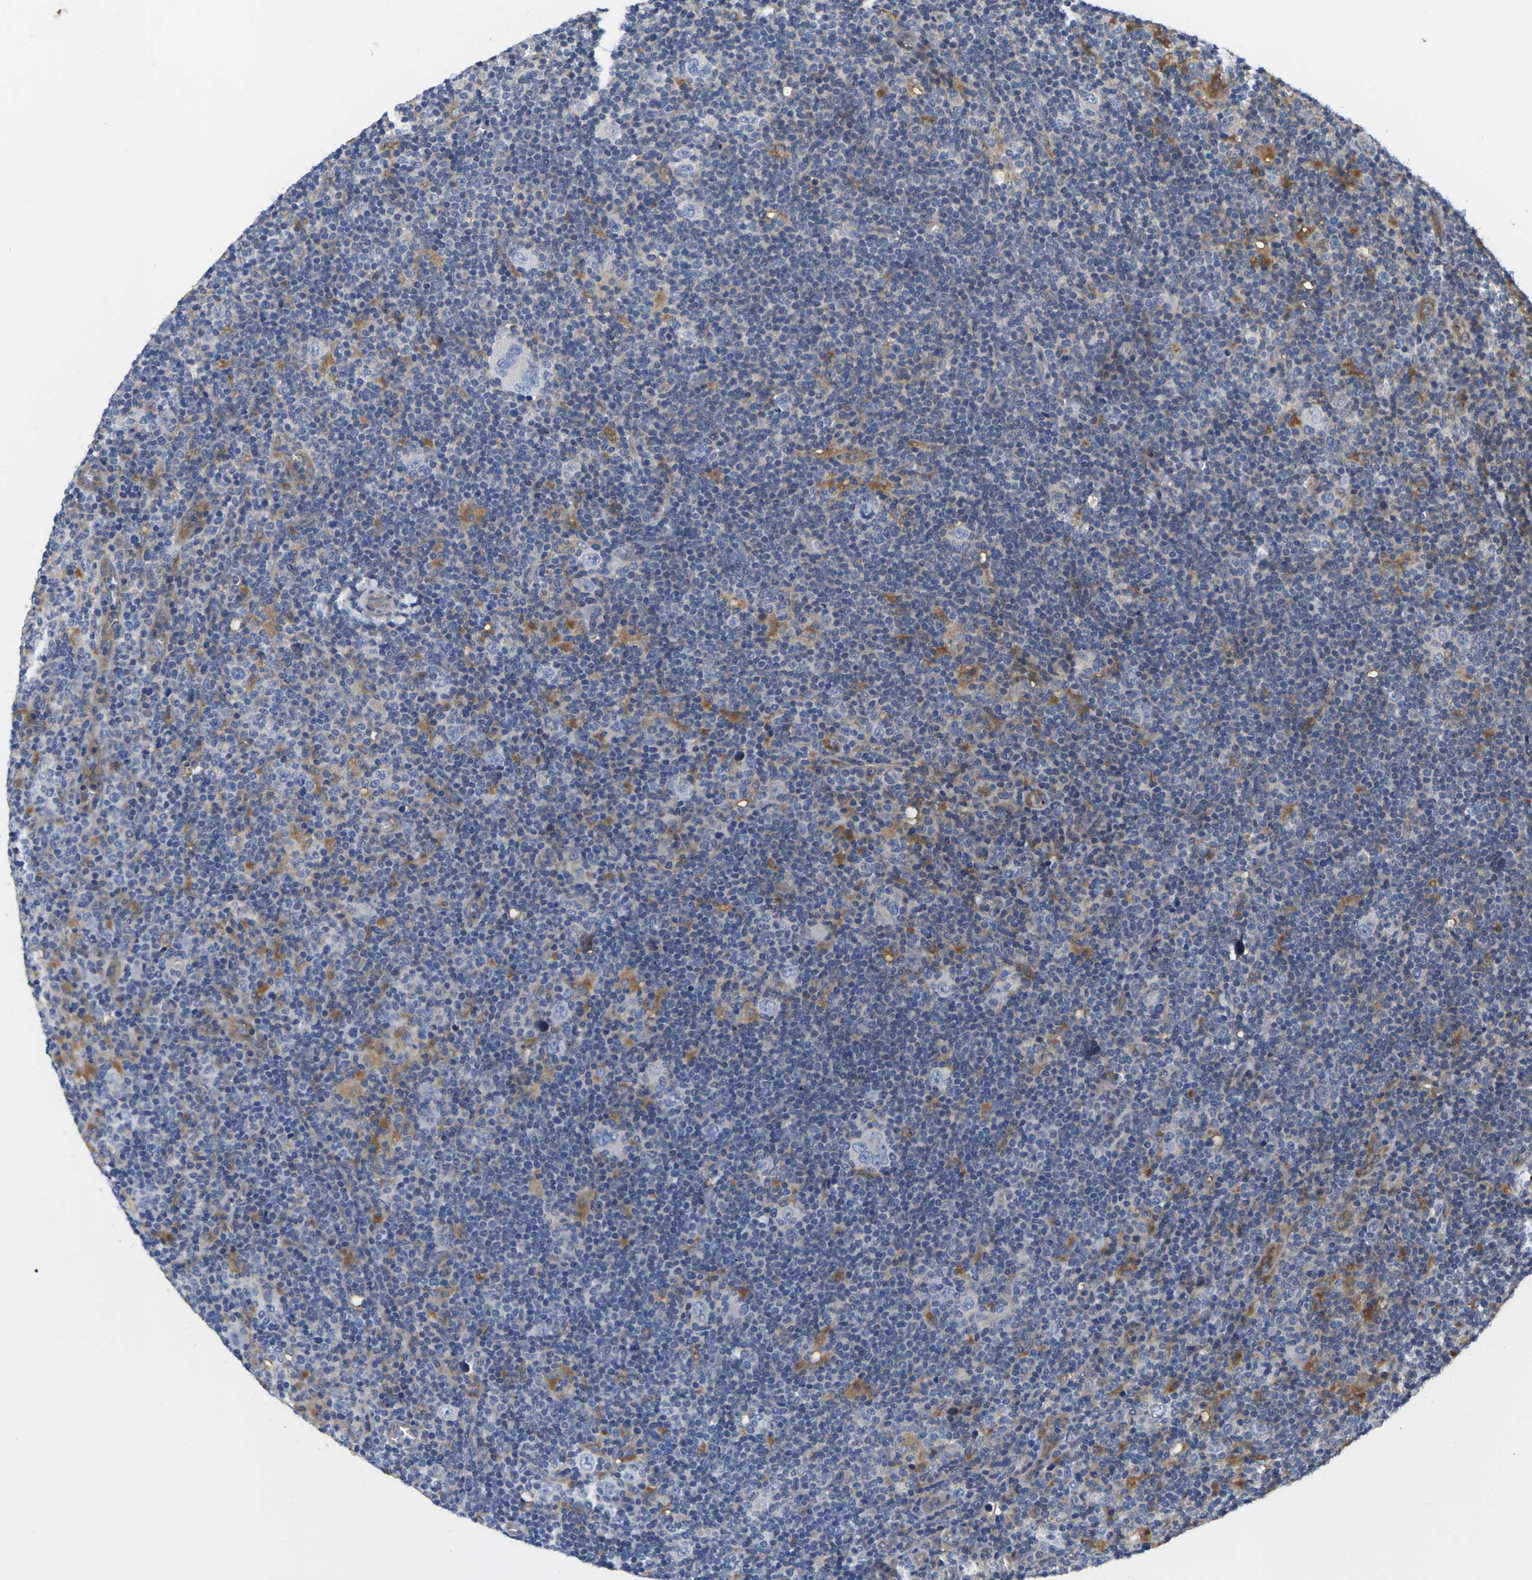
{"staining": {"intensity": "negative", "quantity": "none", "location": "none"}, "tissue": "lymphoma", "cell_type": "Tumor cells", "image_type": "cancer", "snomed": [{"axis": "morphology", "description": "Hodgkin's disease, NOS"}, {"axis": "topography", "description": "Lymph node"}], "caption": "DAB immunohistochemical staining of lymphoma exhibits no significant expression in tumor cells. (Brightfield microscopy of DAB (3,3'-diaminobenzidine) immunohistochemistry at high magnification).", "gene": "SCNN1A", "patient": {"sex": "female", "age": 57}}